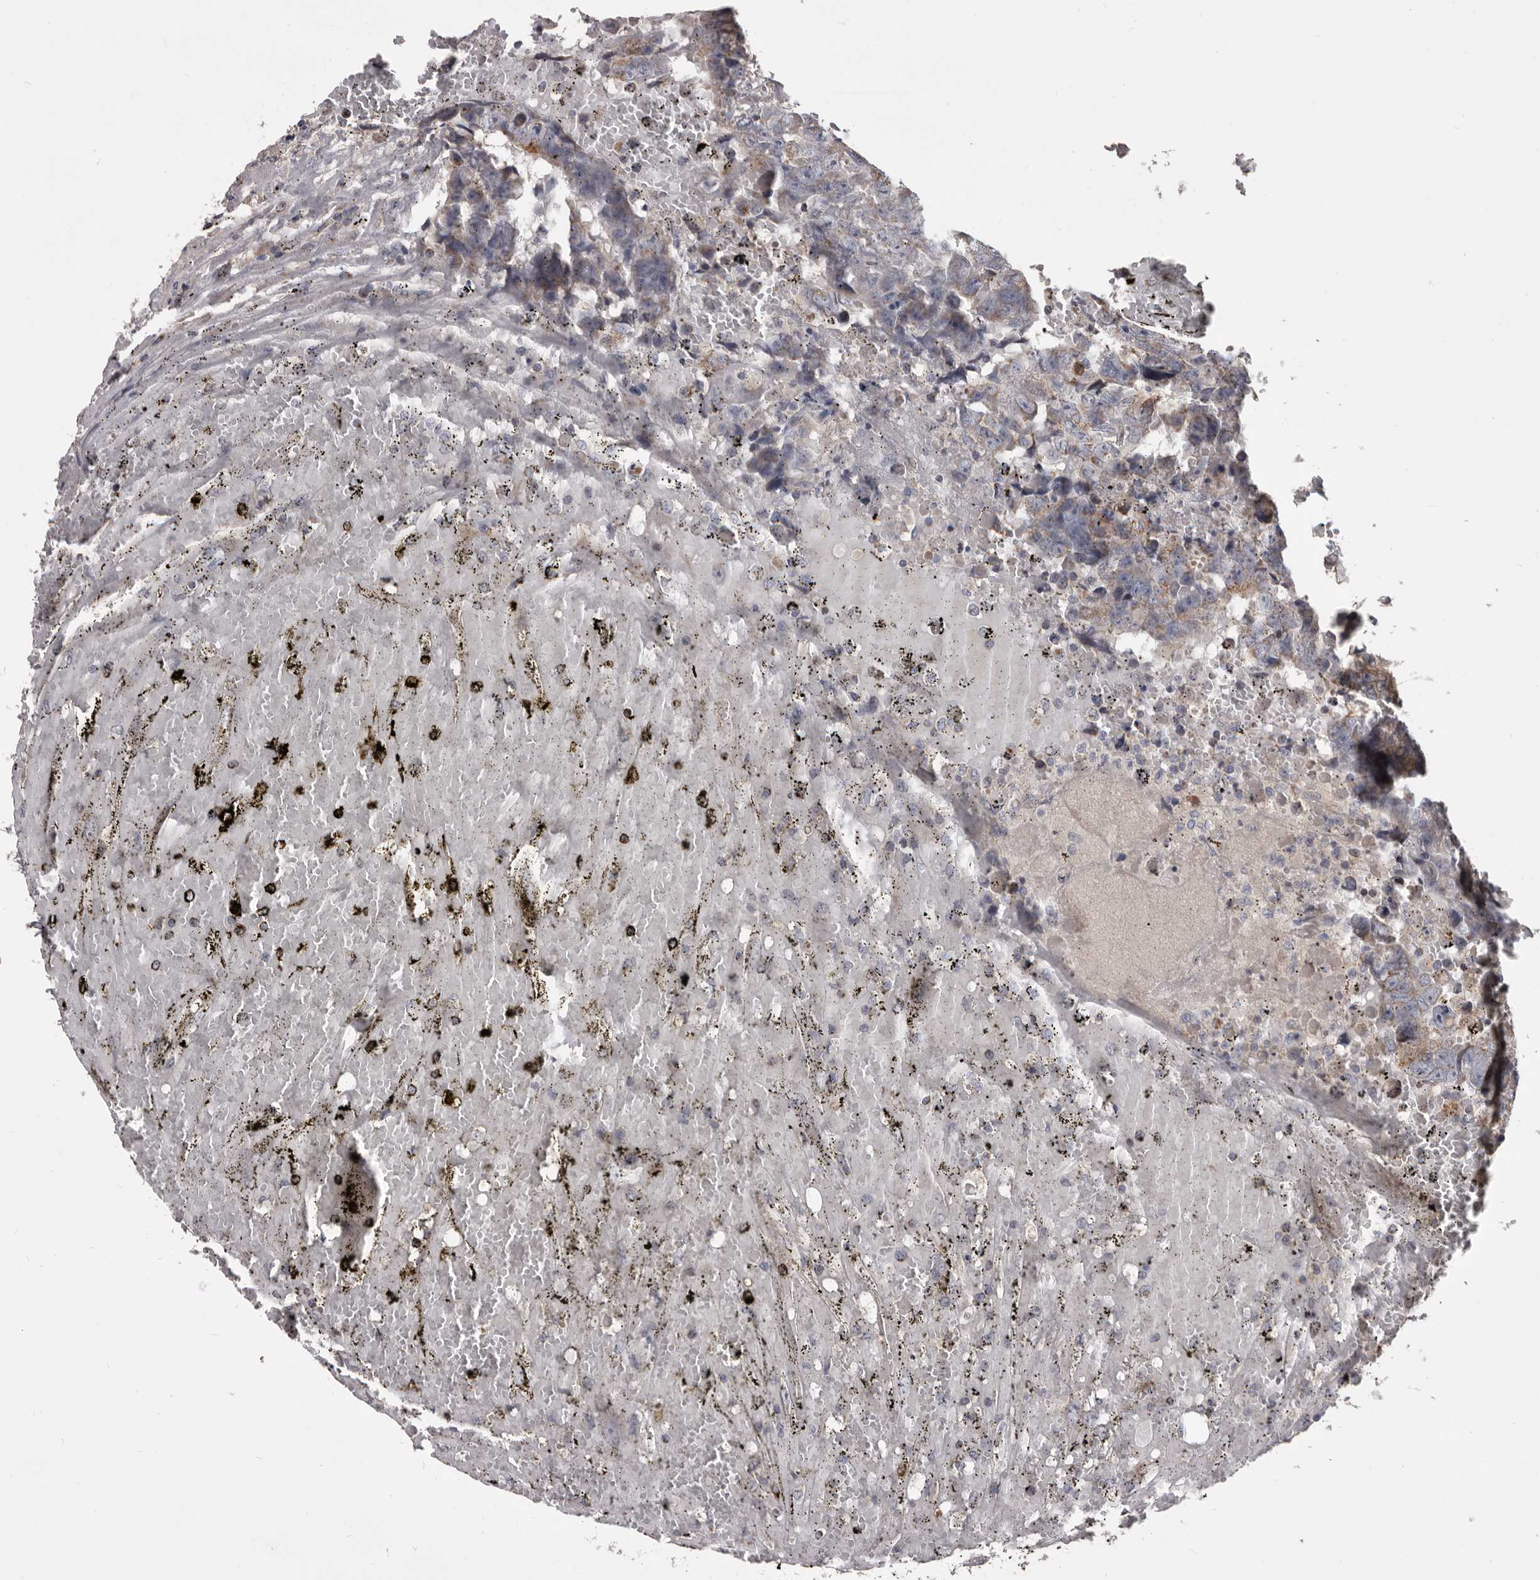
{"staining": {"intensity": "weak", "quantity": "<25%", "location": "cytoplasmic/membranous"}, "tissue": "testis cancer", "cell_type": "Tumor cells", "image_type": "cancer", "snomed": [{"axis": "morphology", "description": "Carcinoma, Embryonal, NOS"}, {"axis": "topography", "description": "Testis"}], "caption": "This is an immunohistochemistry histopathology image of human testis cancer. There is no positivity in tumor cells.", "gene": "ALDH5A1", "patient": {"sex": "male", "age": 25}}